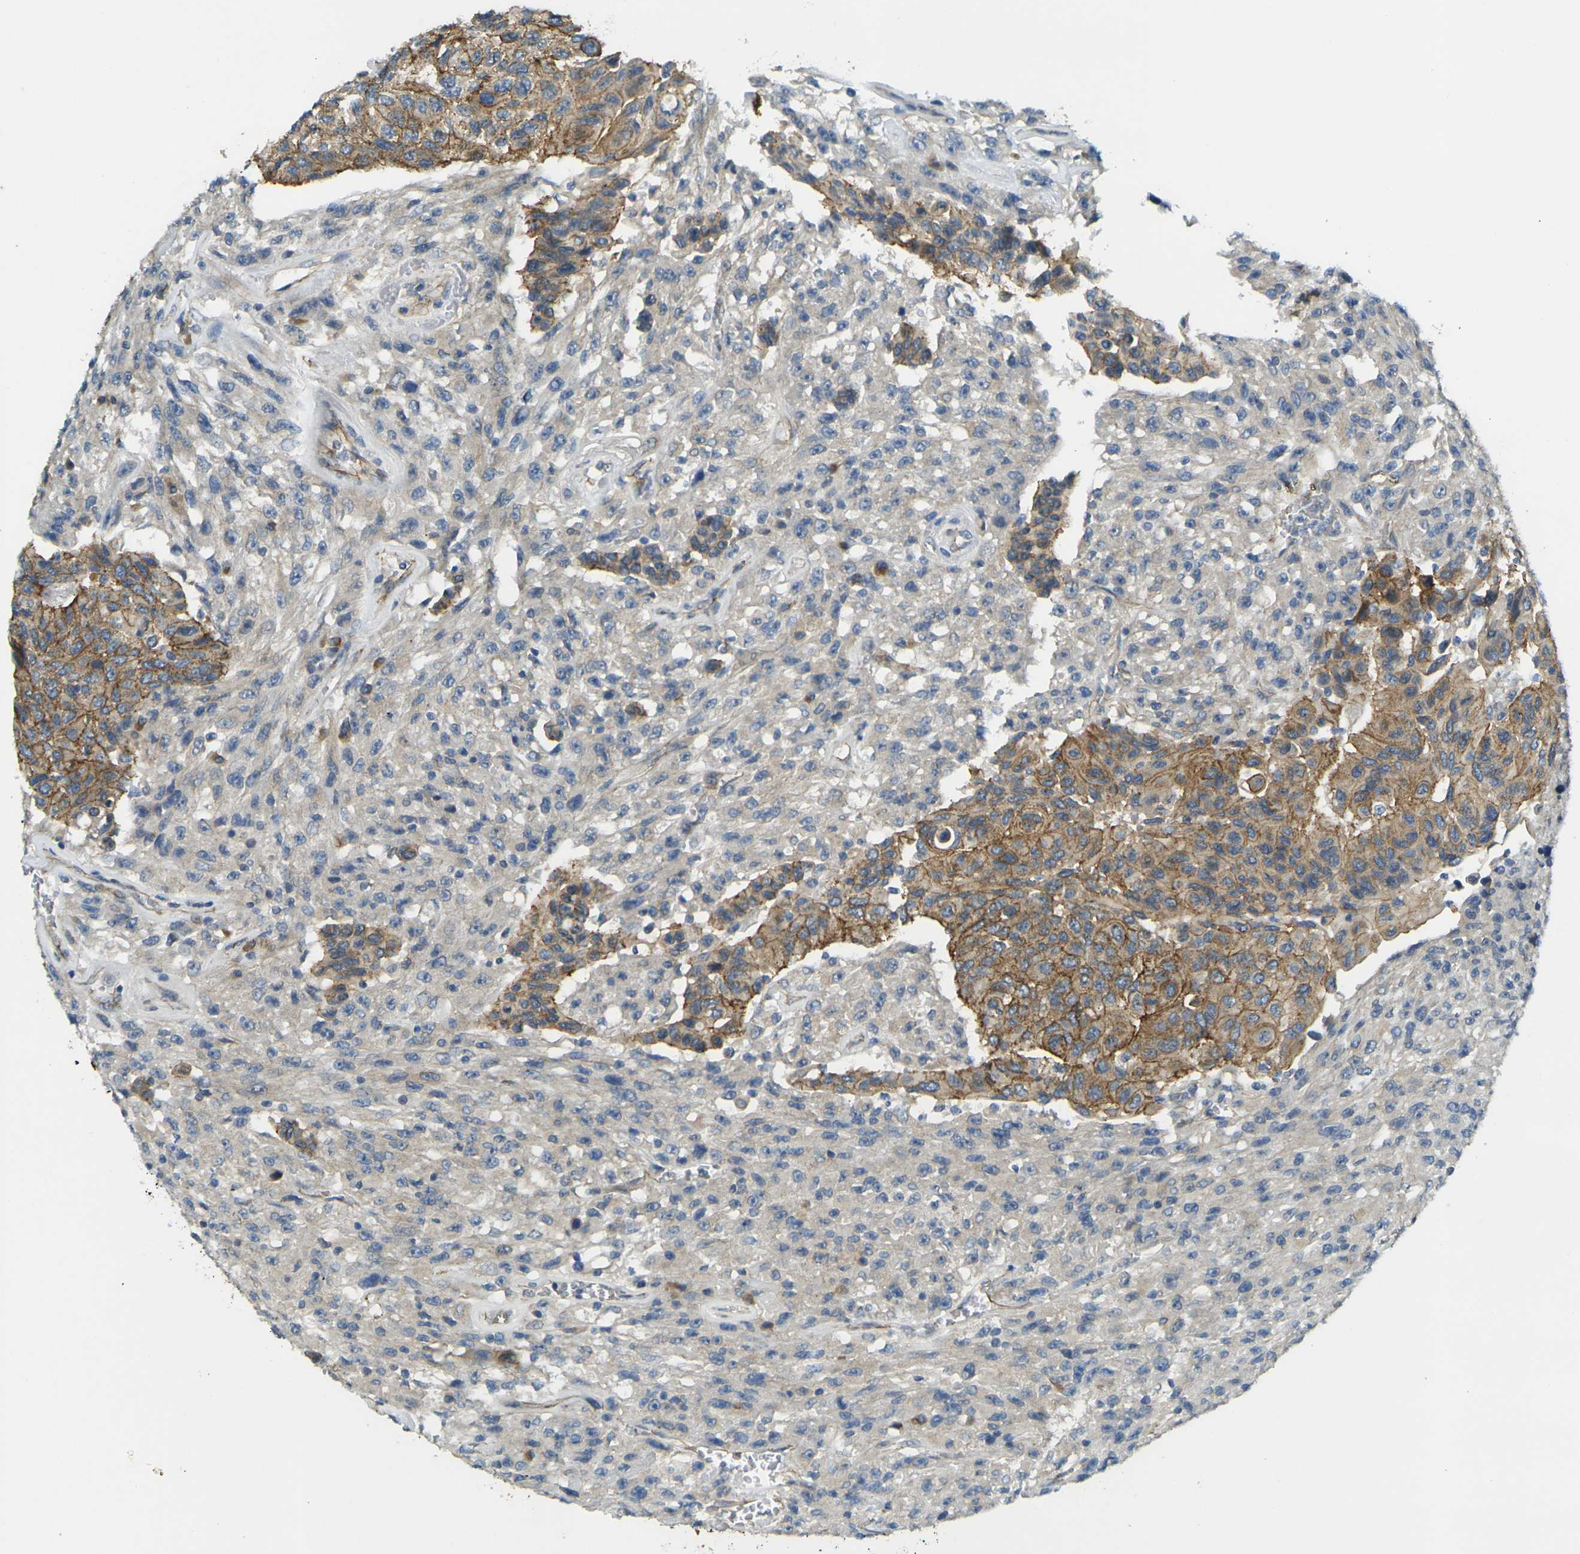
{"staining": {"intensity": "strong", "quantity": ">75%", "location": "cytoplasmic/membranous"}, "tissue": "urothelial cancer", "cell_type": "Tumor cells", "image_type": "cancer", "snomed": [{"axis": "morphology", "description": "Urothelial carcinoma, High grade"}, {"axis": "topography", "description": "Urinary bladder"}], "caption": "Human urothelial carcinoma (high-grade) stained for a protein (brown) reveals strong cytoplasmic/membranous positive staining in about >75% of tumor cells.", "gene": "RHBDD1", "patient": {"sex": "male", "age": 66}}